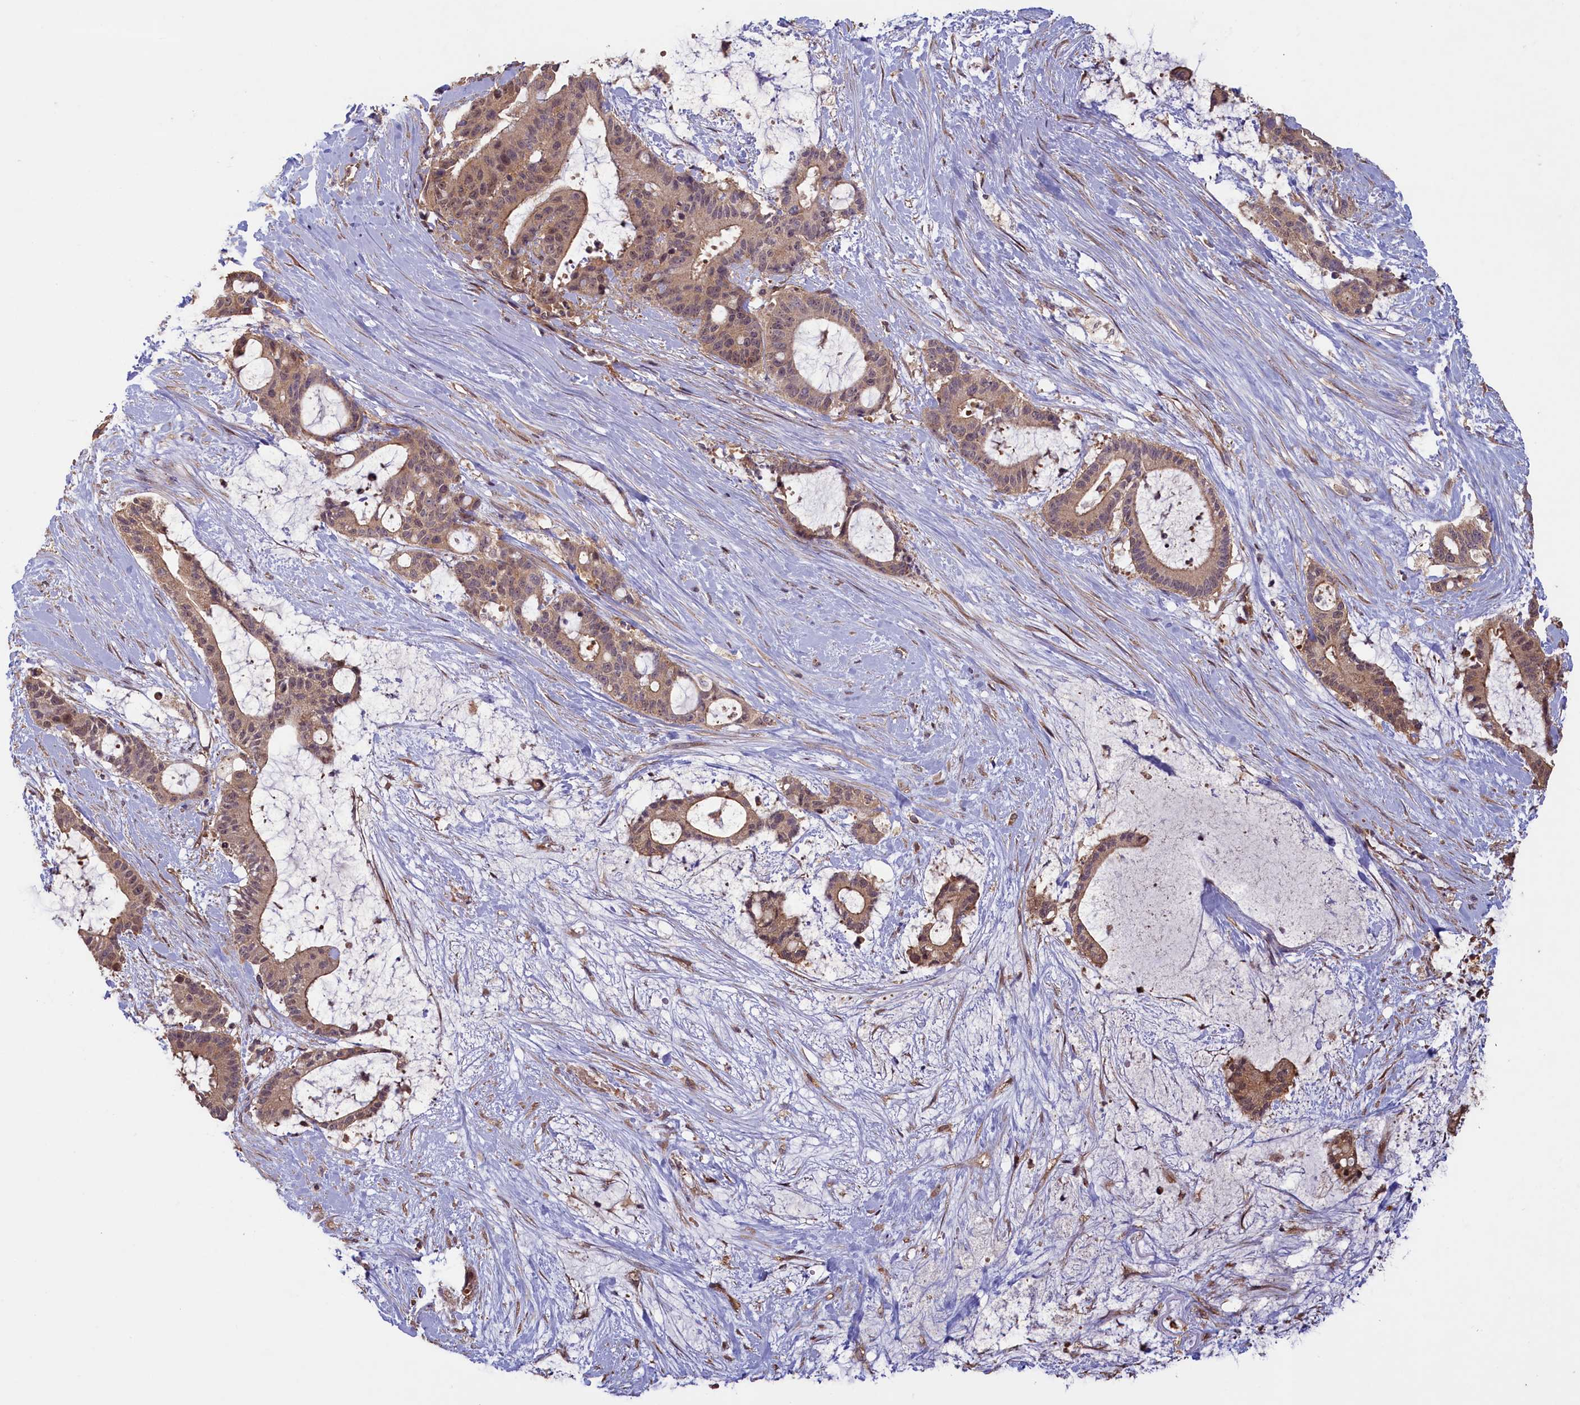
{"staining": {"intensity": "weak", "quantity": ">75%", "location": "cytoplasmic/membranous,nuclear"}, "tissue": "liver cancer", "cell_type": "Tumor cells", "image_type": "cancer", "snomed": [{"axis": "morphology", "description": "Normal tissue, NOS"}, {"axis": "morphology", "description": "Cholangiocarcinoma"}, {"axis": "topography", "description": "Liver"}, {"axis": "topography", "description": "Peripheral nerve tissue"}], "caption": "High-magnification brightfield microscopy of liver cancer (cholangiocarcinoma) stained with DAB (brown) and counterstained with hematoxylin (blue). tumor cells exhibit weak cytoplasmic/membranous and nuclear staining is present in approximately>75% of cells.", "gene": "CIAO2B", "patient": {"sex": "female", "age": 73}}